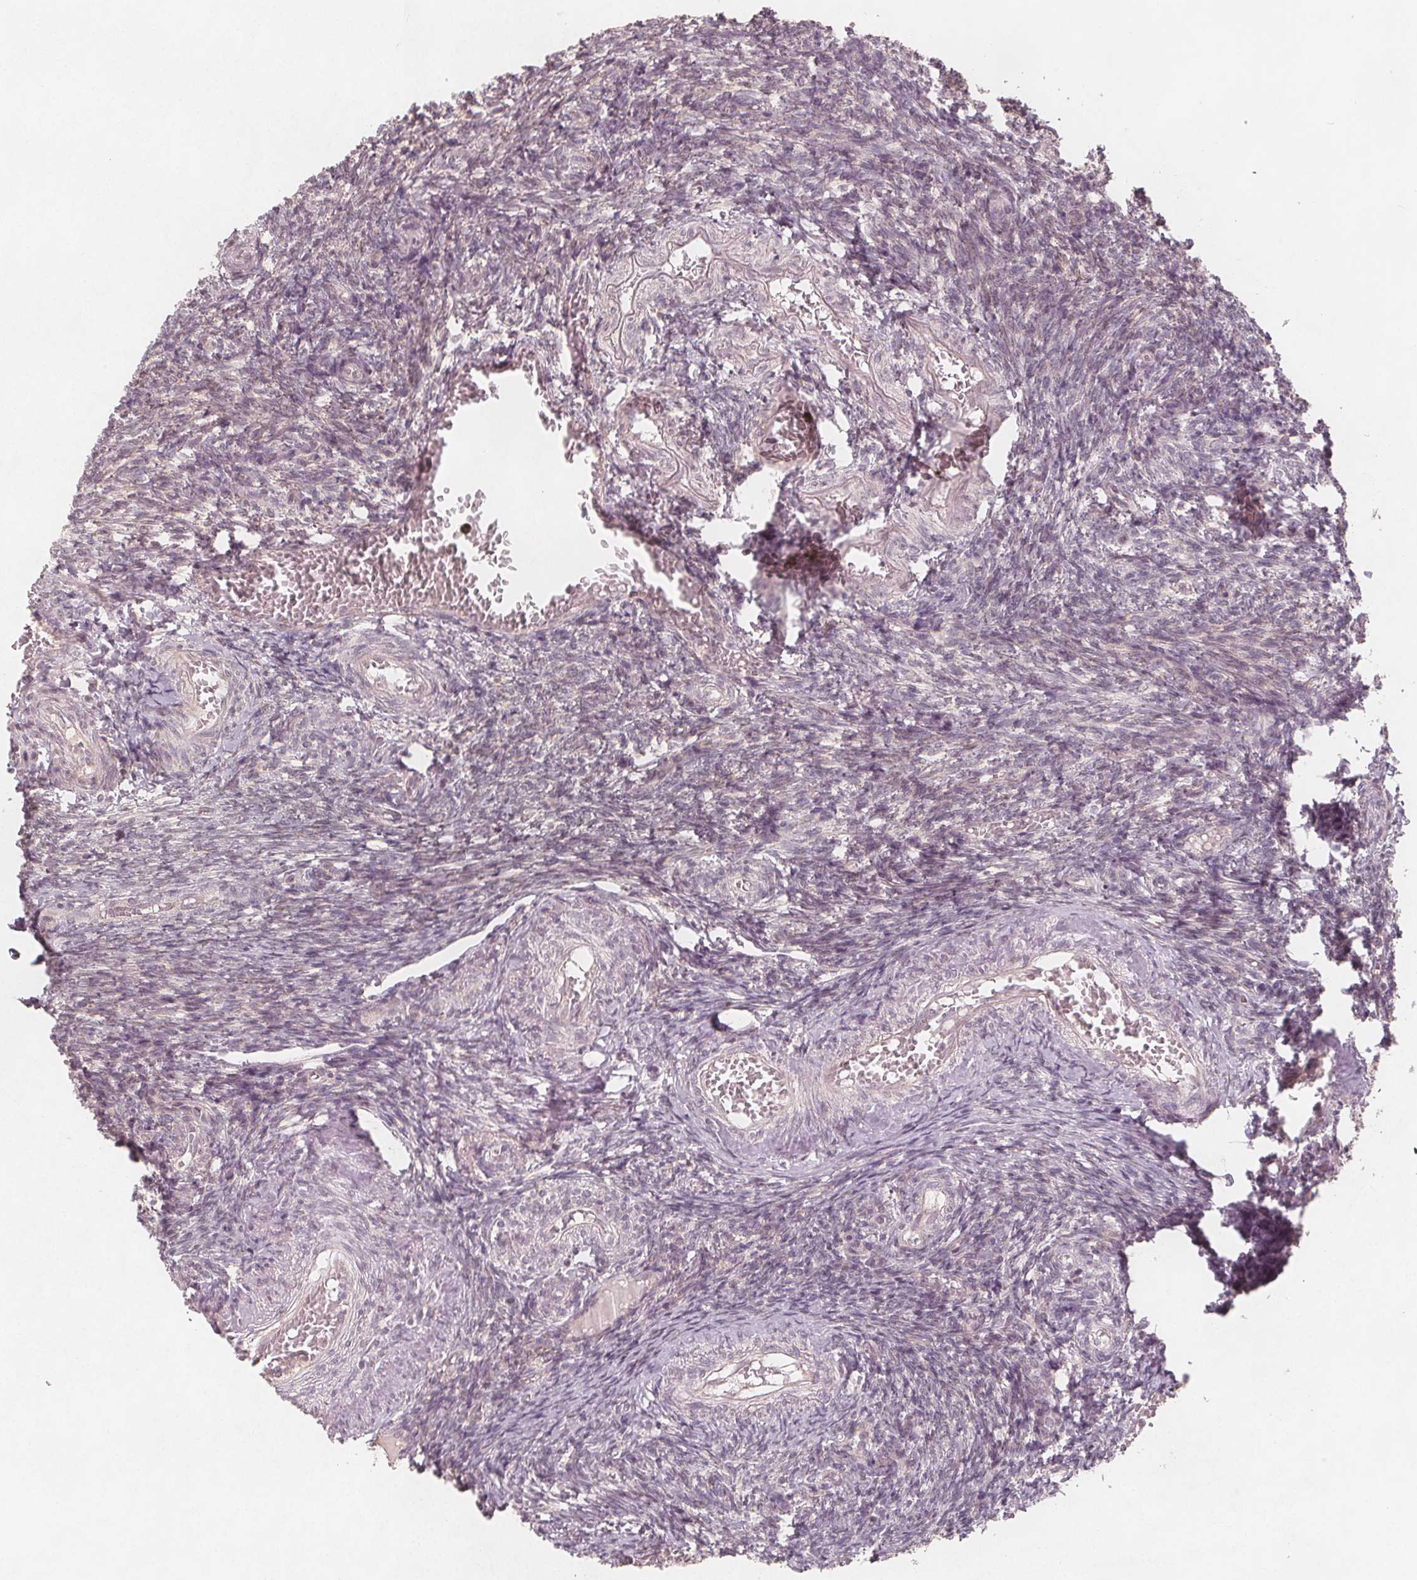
{"staining": {"intensity": "moderate", "quantity": ">75%", "location": "cytoplasmic/membranous"}, "tissue": "ovary", "cell_type": "Follicle cells", "image_type": "normal", "snomed": [{"axis": "morphology", "description": "Normal tissue, NOS"}, {"axis": "topography", "description": "Ovary"}], "caption": "This histopathology image shows immunohistochemistry staining of normal human ovary, with medium moderate cytoplasmic/membranous staining in approximately >75% of follicle cells.", "gene": "NCSTN", "patient": {"sex": "female", "age": 39}}